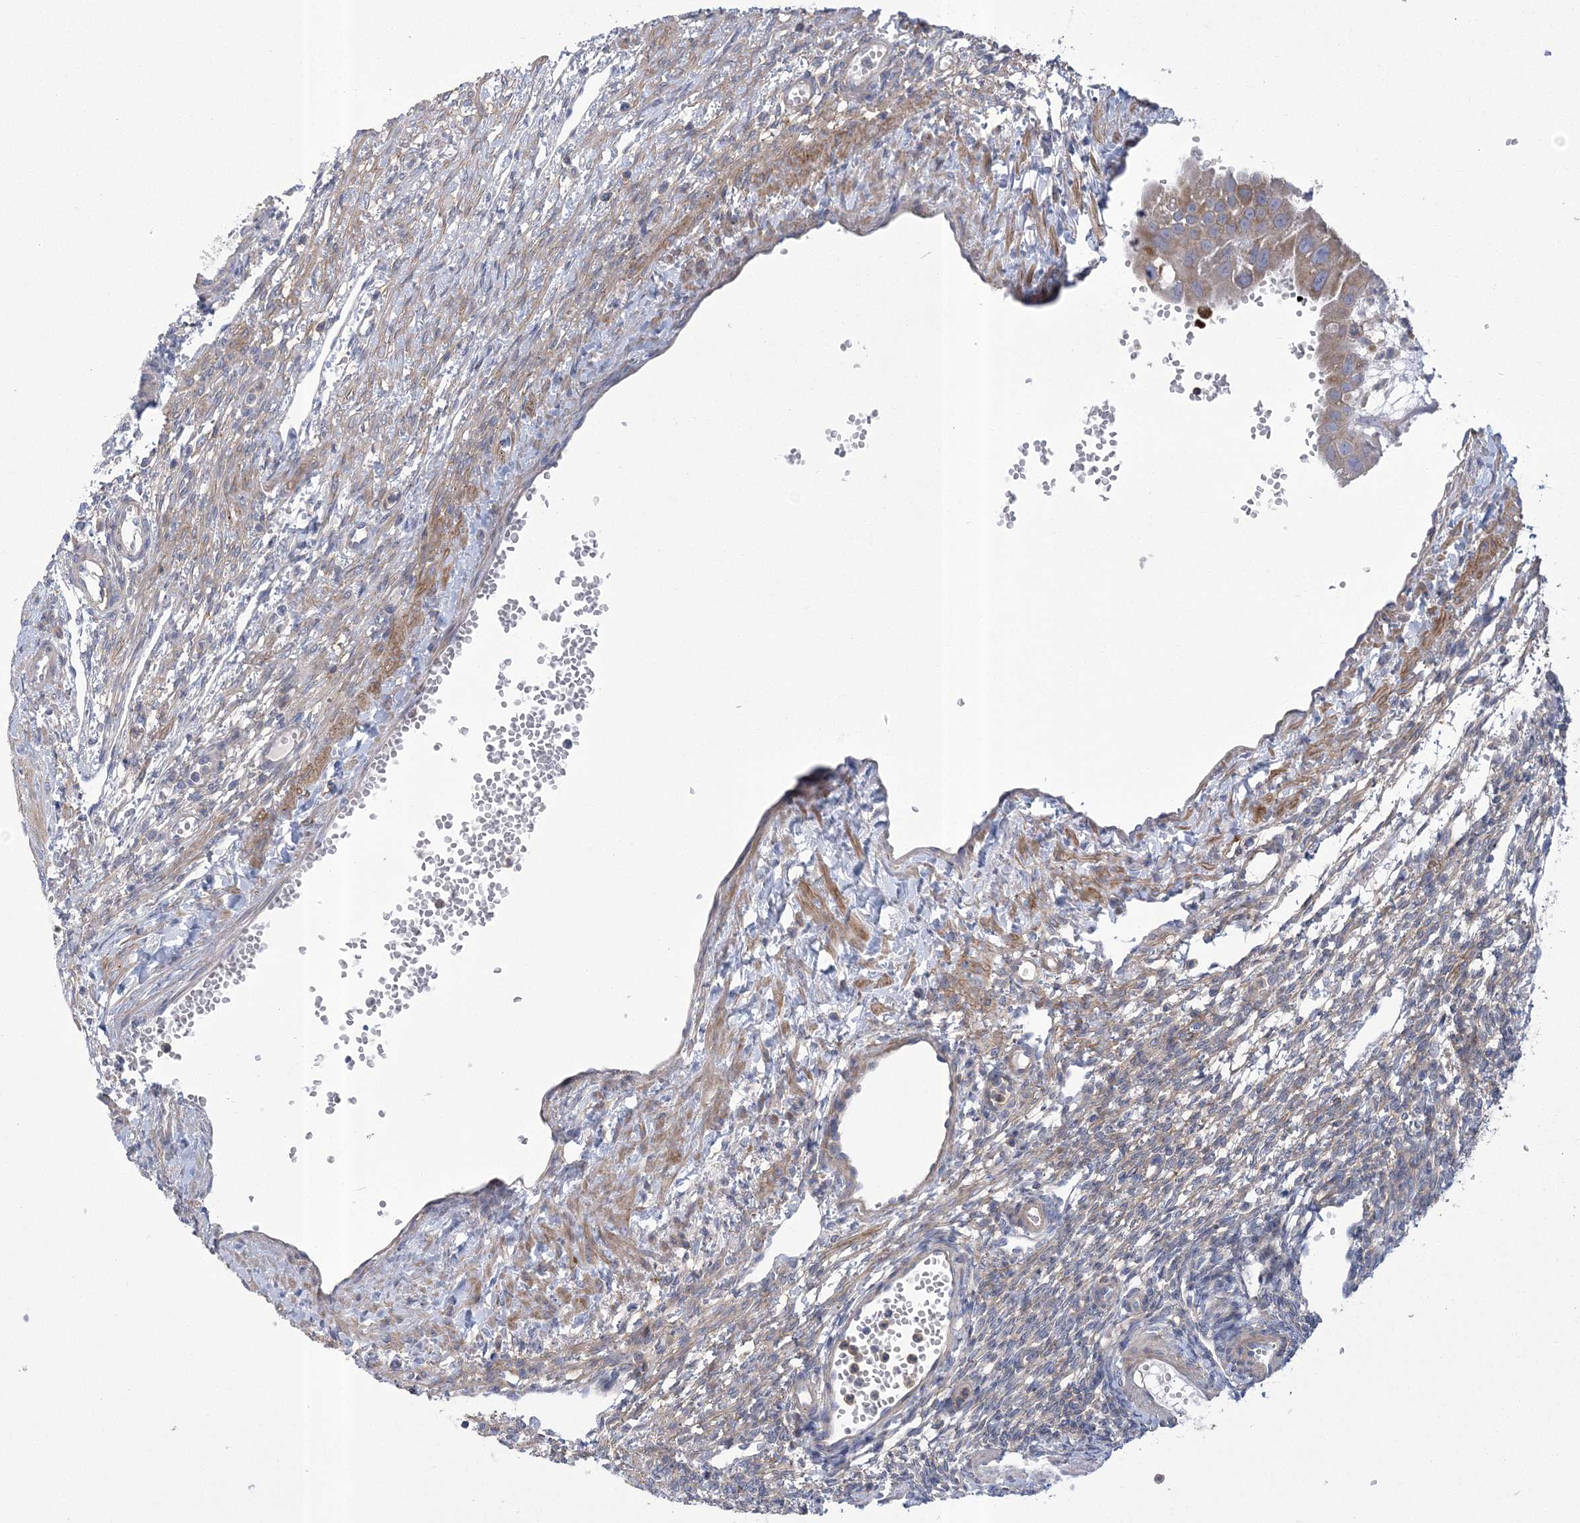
{"staining": {"intensity": "weak", "quantity": "25%-75%", "location": "cytoplasmic/membranous"}, "tissue": "ovary", "cell_type": "Ovarian stroma cells", "image_type": "normal", "snomed": [{"axis": "morphology", "description": "Normal tissue, NOS"}, {"axis": "morphology", "description": "Cyst, NOS"}, {"axis": "topography", "description": "Ovary"}], "caption": "Immunohistochemical staining of unremarkable ovary reveals low levels of weak cytoplasmic/membranous expression in approximately 25%-75% of ovarian stroma cells.", "gene": "ARSJ", "patient": {"sex": "female", "age": 33}}